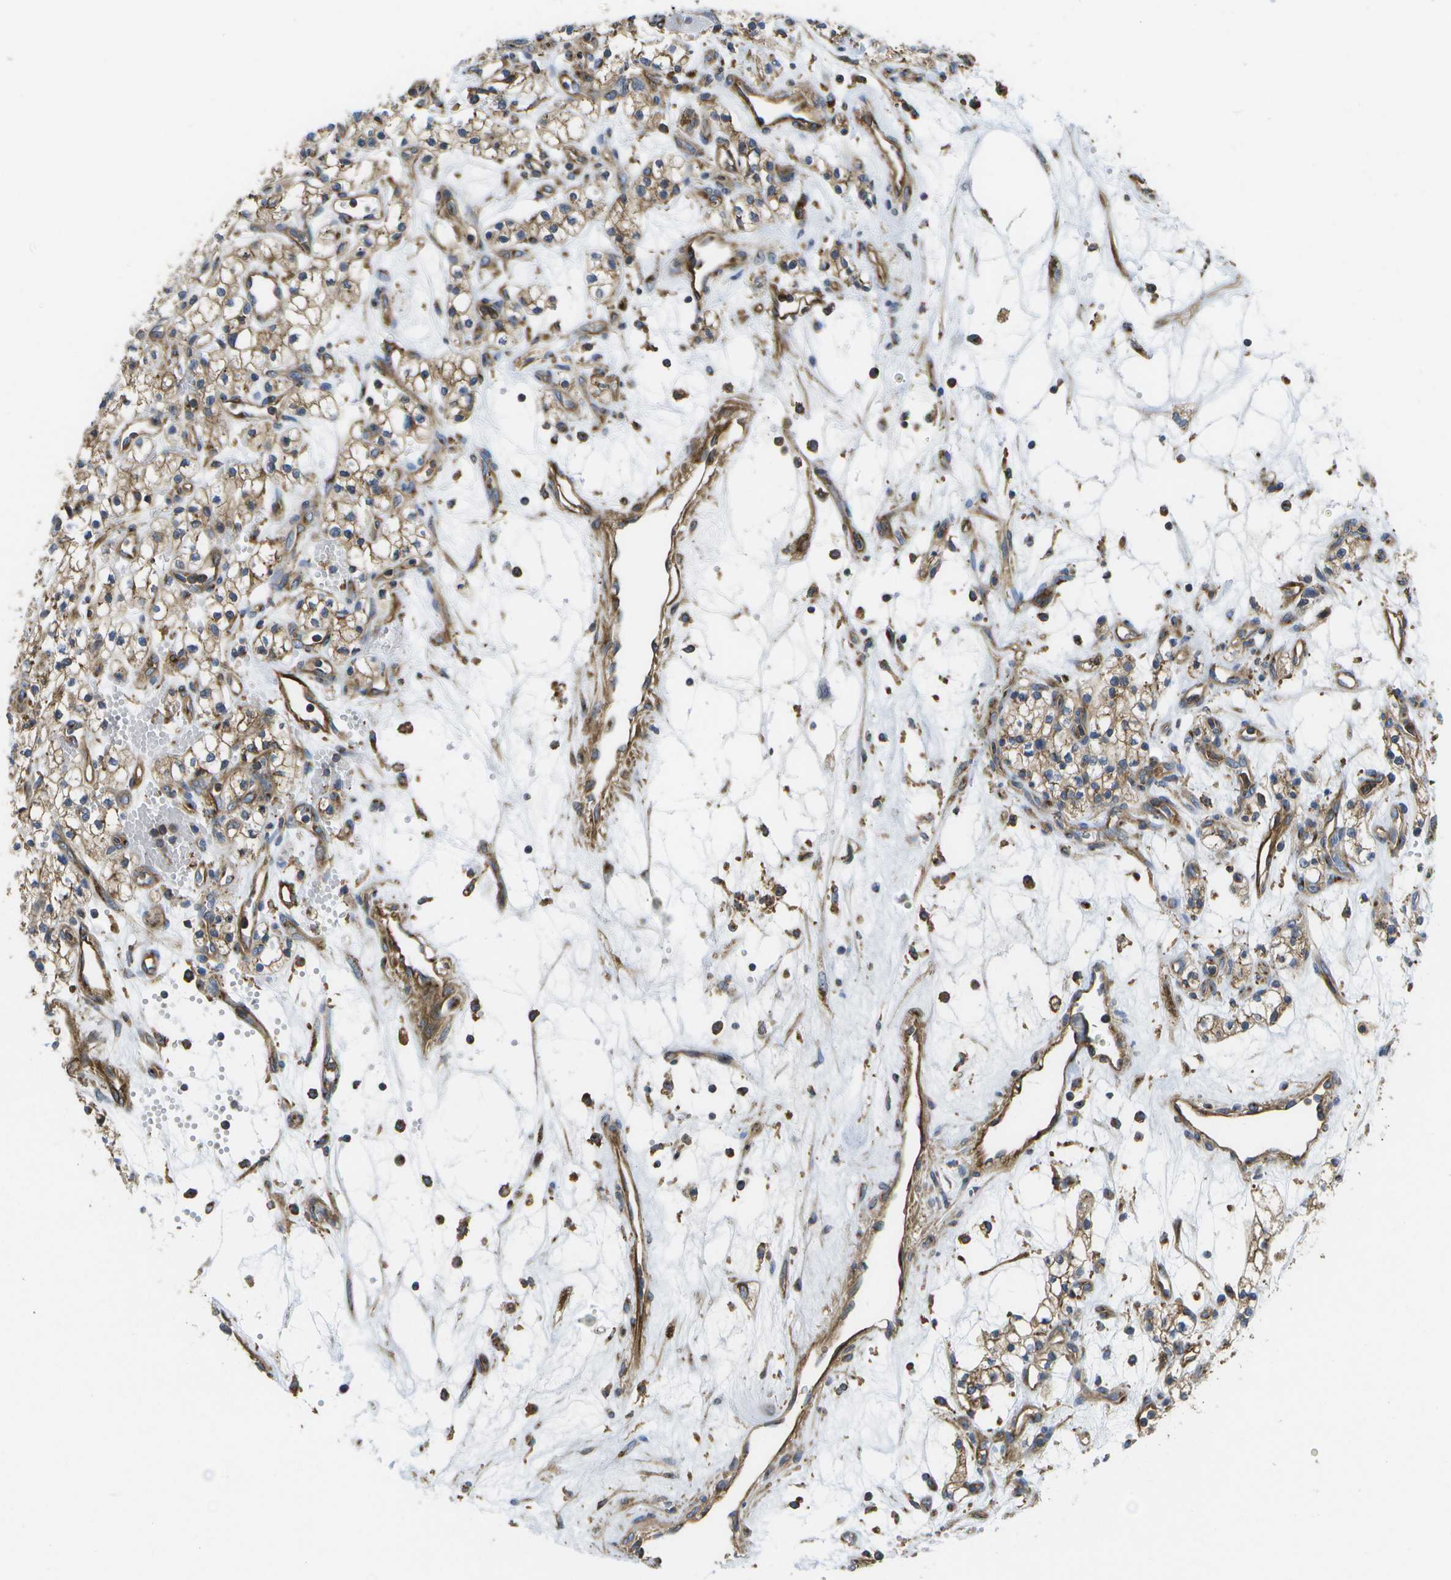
{"staining": {"intensity": "moderate", "quantity": ">75%", "location": "cytoplasmic/membranous"}, "tissue": "renal cancer", "cell_type": "Tumor cells", "image_type": "cancer", "snomed": [{"axis": "morphology", "description": "Adenocarcinoma, NOS"}, {"axis": "topography", "description": "Kidney"}], "caption": "Immunohistochemistry (IHC) of human renal cancer (adenocarcinoma) displays medium levels of moderate cytoplasmic/membranous positivity in about >75% of tumor cells.", "gene": "BST2", "patient": {"sex": "male", "age": 59}}